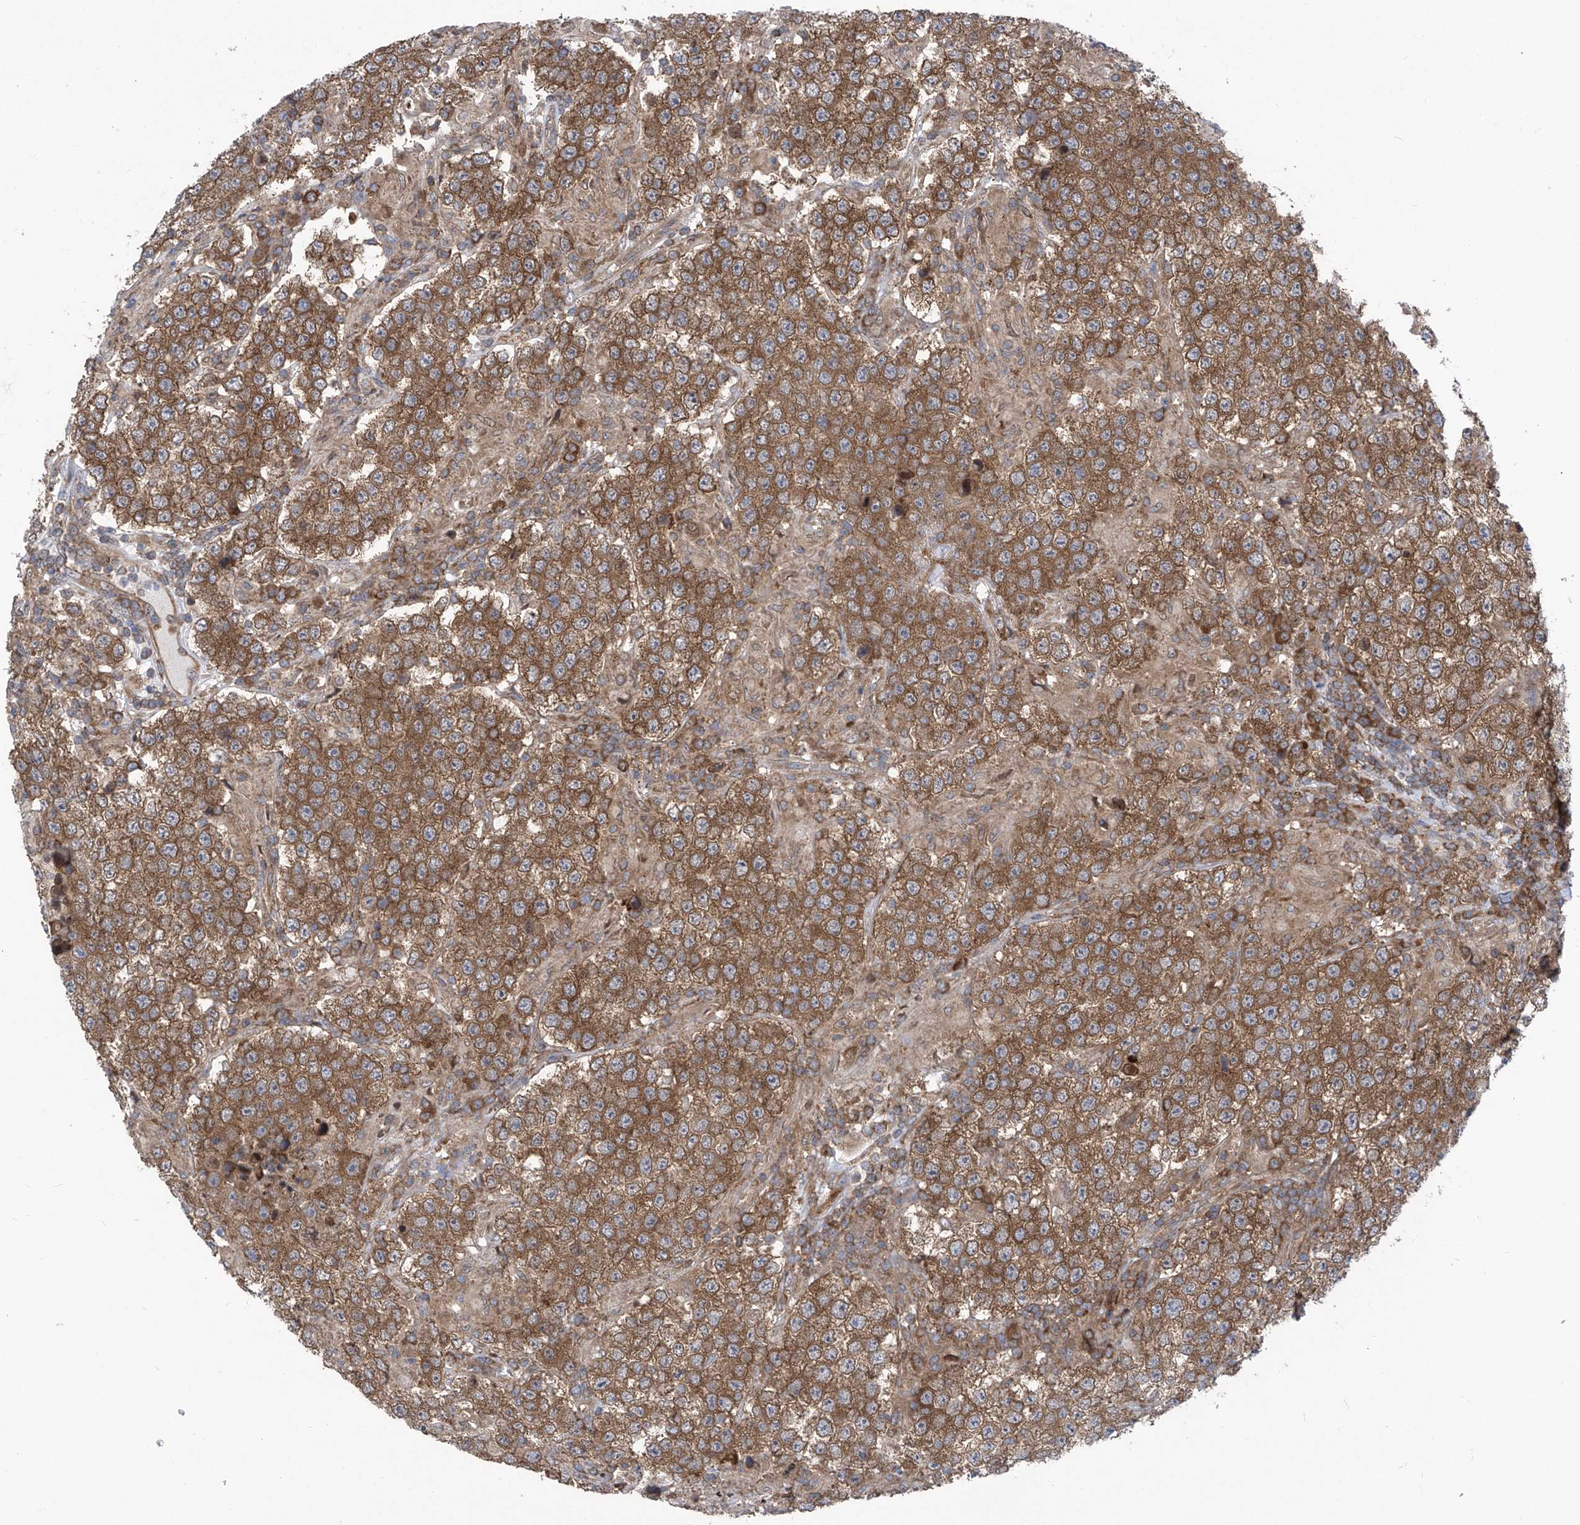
{"staining": {"intensity": "moderate", "quantity": ">75%", "location": "cytoplasmic/membranous"}, "tissue": "testis cancer", "cell_type": "Tumor cells", "image_type": "cancer", "snomed": [{"axis": "morphology", "description": "Normal tissue, NOS"}, {"axis": "morphology", "description": "Urothelial carcinoma, High grade"}, {"axis": "morphology", "description": "Seminoma, NOS"}, {"axis": "morphology", "description": "Carcinoma, Embryonal, NOS"}, {"axis": "topography", "description": "Urinary bladder"}, {"axis": "topography", "description": "Testis"}], "caption": "Immunohistochemical staining of testis cancer (embryonal carcinoma) demonstrates medium levels of moderate cytoplasmic/membranous positivity in about >75% of tumor cells.", "gene": "EIF3M", "patient": {"sex": "male", "age": 41}}